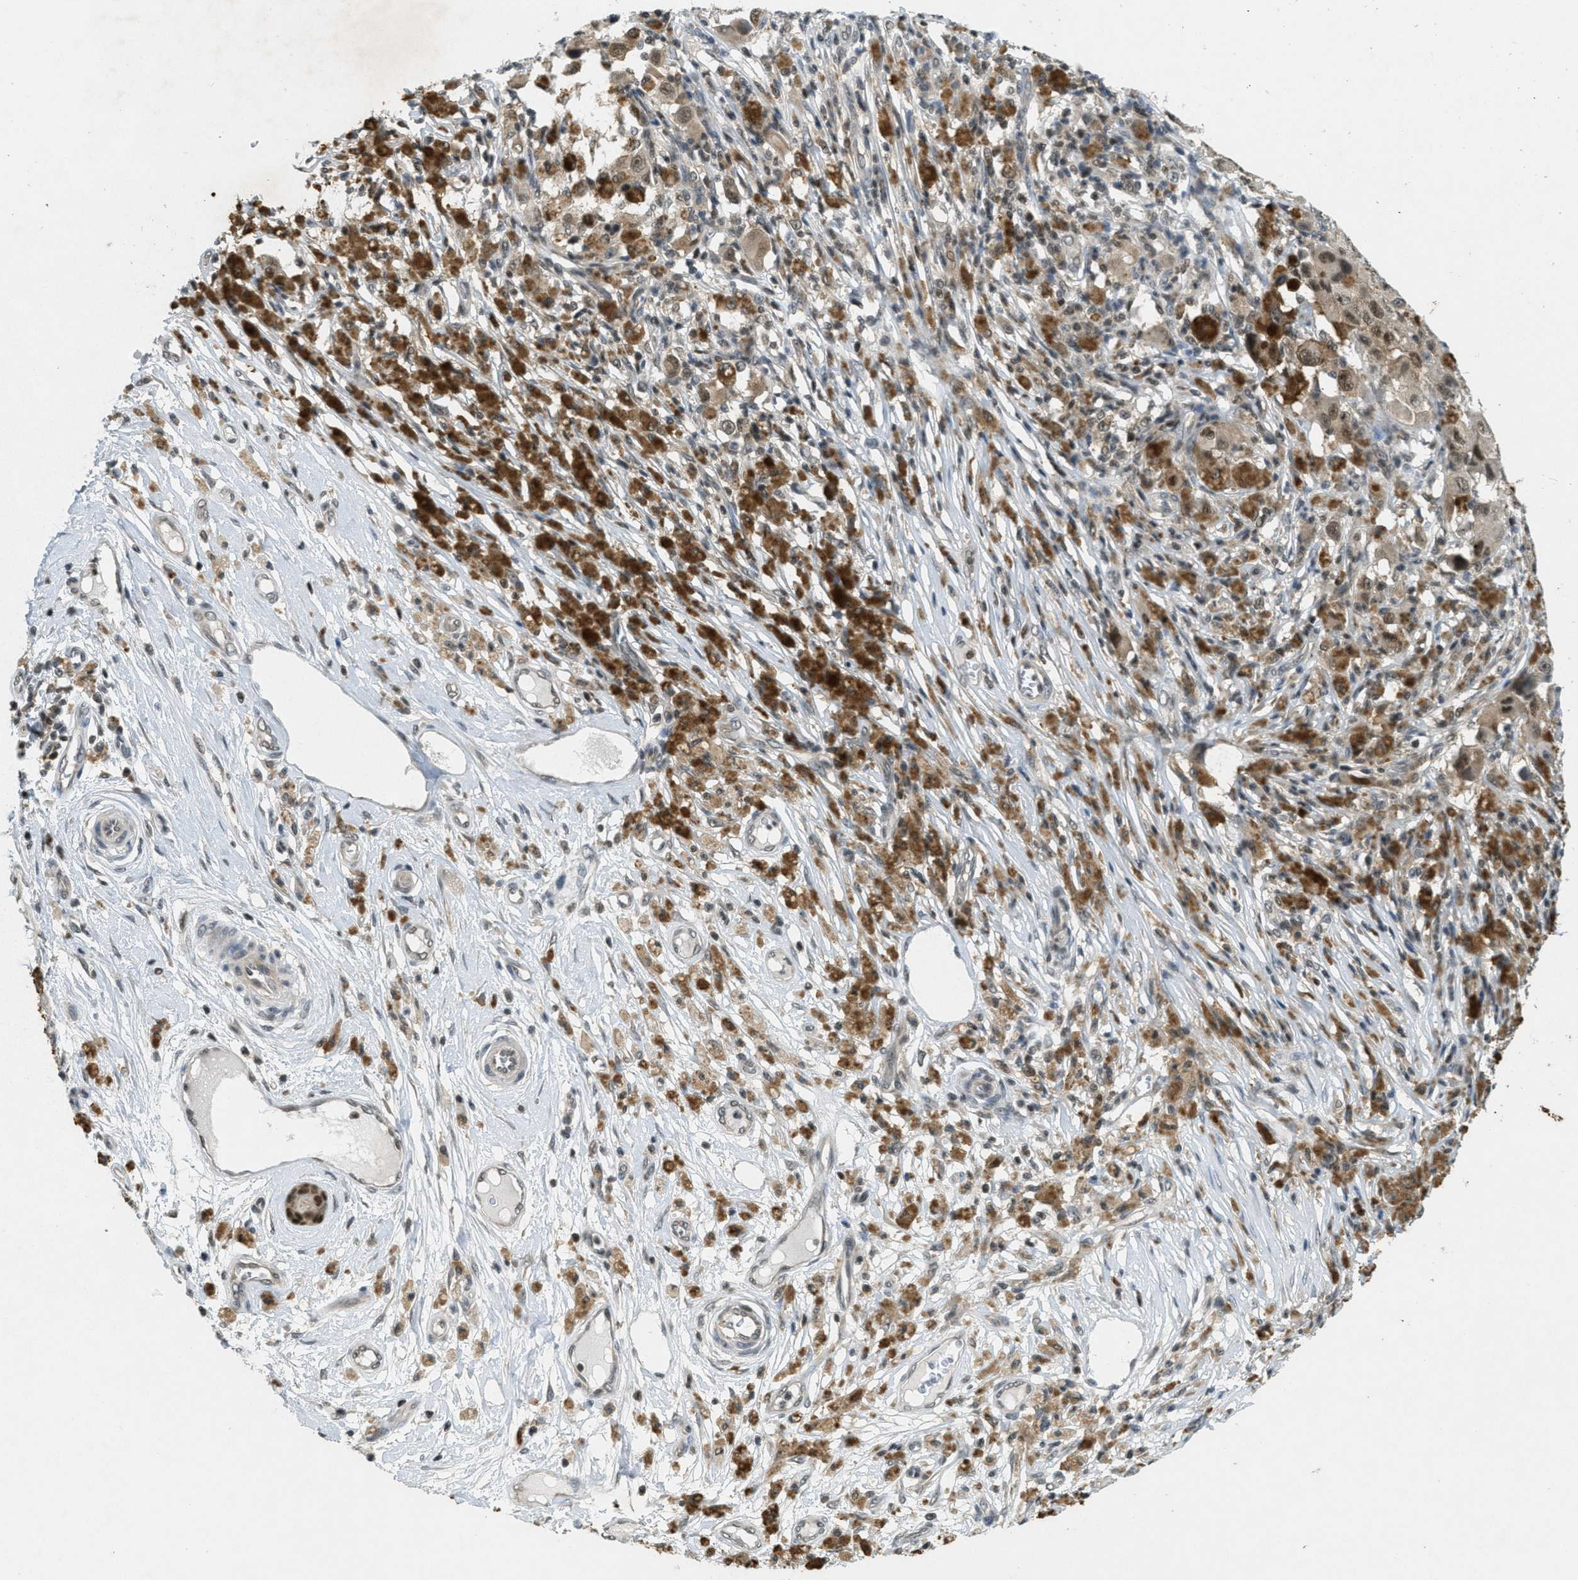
{"staining": {"intensity": "weak", "quantity": ">75%", "location": "cytoplasmic/membranous,nuclear"}, "tissue": "melanoma", "cell_type": "Tumor cells", "image_type": "cancer", "snomed": [{"axis": "morphology", "description": "Malignant melanoma, NOS"}, {"axis": "topography", "description": "Skin"}], "caption": "Human melanoma stained with a brown dye exhibits weak cytoplasmic/membranous and nuclear positive expression in about >75% of tumor cells.", "gene": "DNAJB1", "patient": {"sex": "male", "age": 96}}